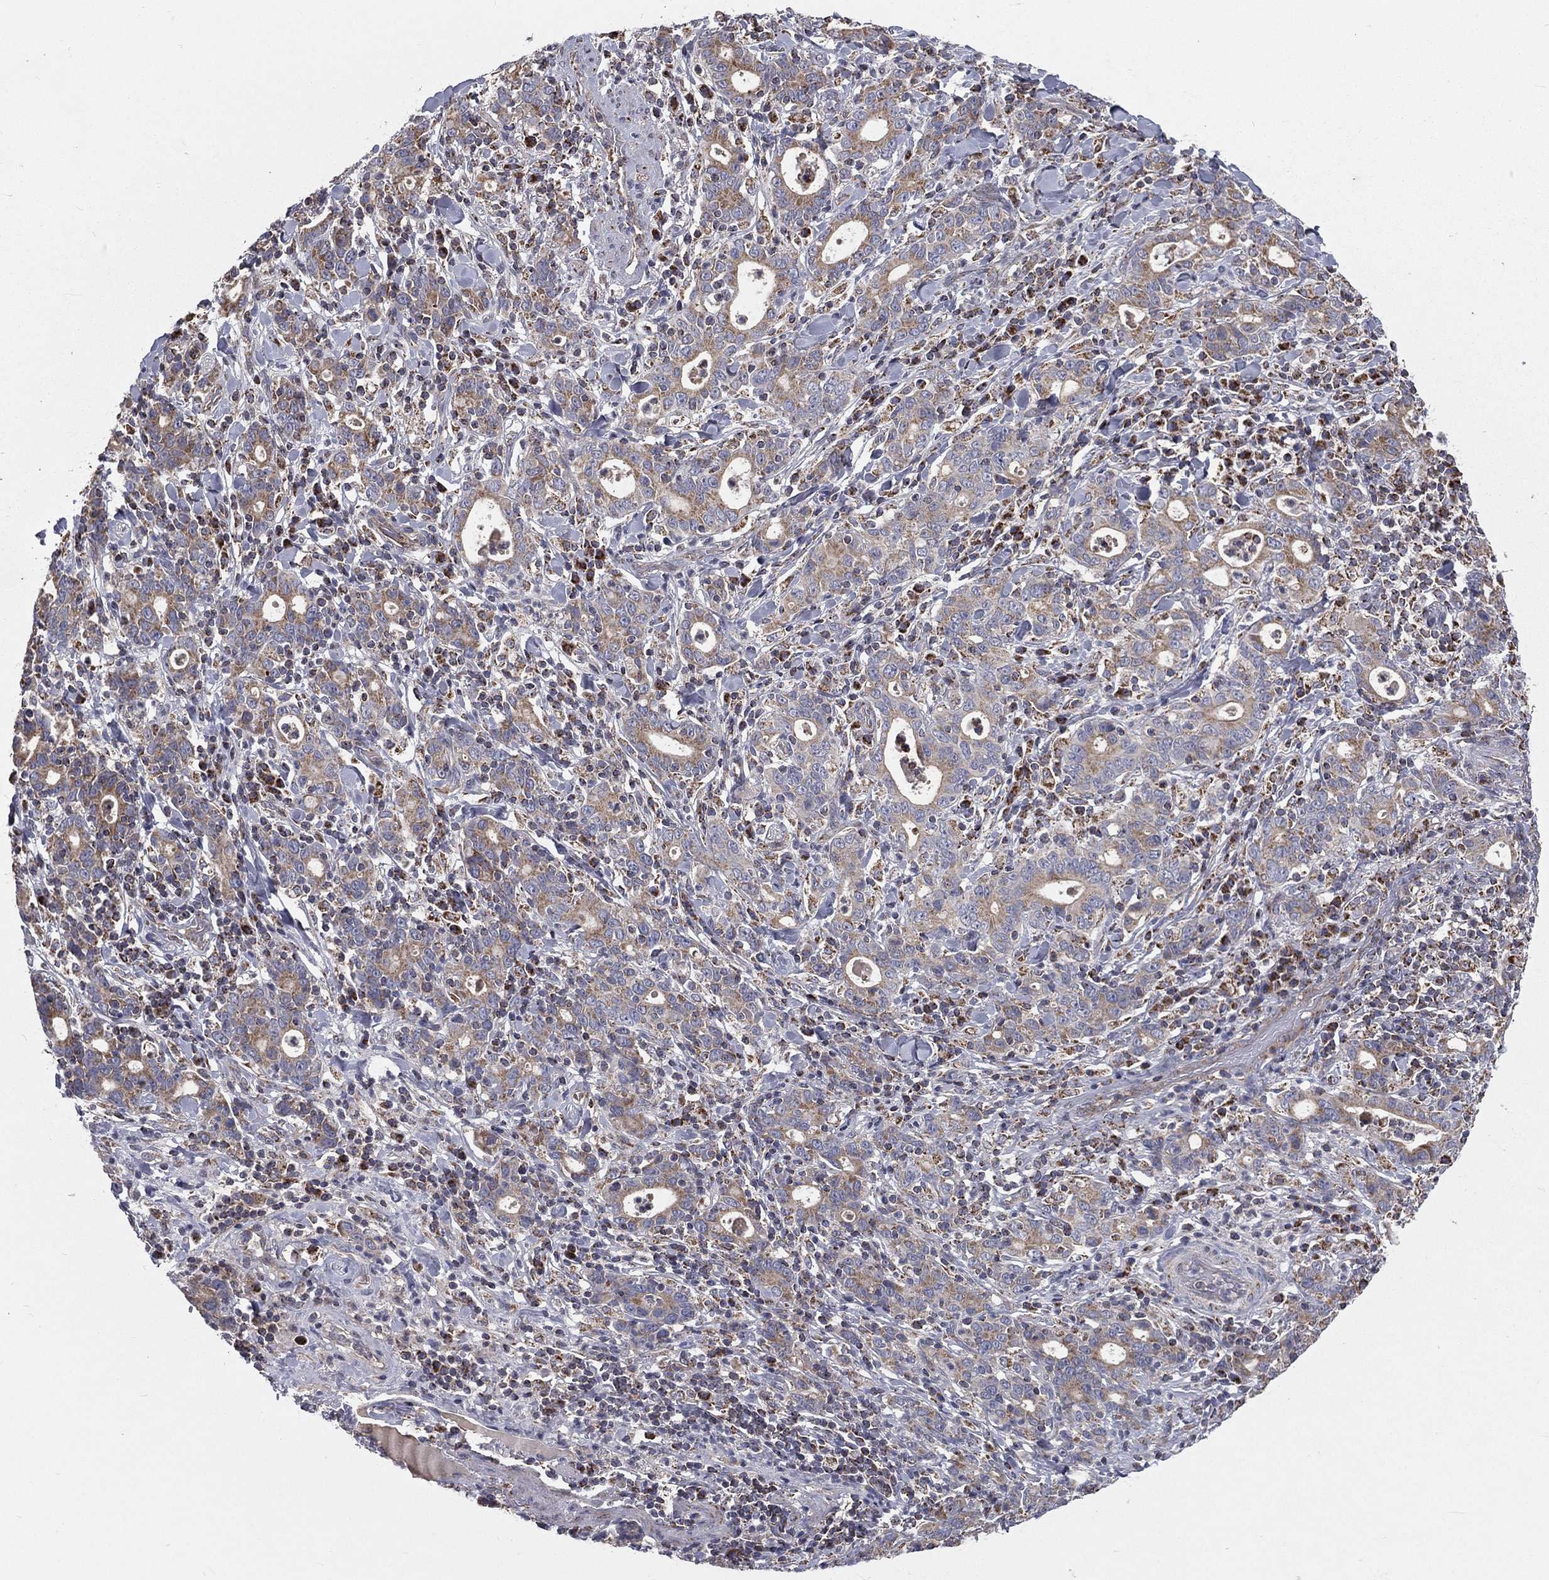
{"staining": {"intensity": "weak", "quantity": "25%-75%", "location": "cytoplasmic/membranous"}, "tissue": "stomach cancer", "cell_type": "Tumor cells", "image_type": "cancer", "snomed": [{"axis": "morphology", "description": "Adenocarcinoma, NOS"}, {"axis": "topography", "description": "Stomach"}], "caption": "Immunohistochemical staining of stomach cancer displays low levels of weak cytoplasmic/membranous protein staining in approximately 25%-75% of tumor cells. The protein of interest is stained brown, and the nuclei are stained in blue (DAB IHC with brightfield microscopy, high magnification).", "gene": "GPD1", "patient": {"sex": "male", "age": 79}}